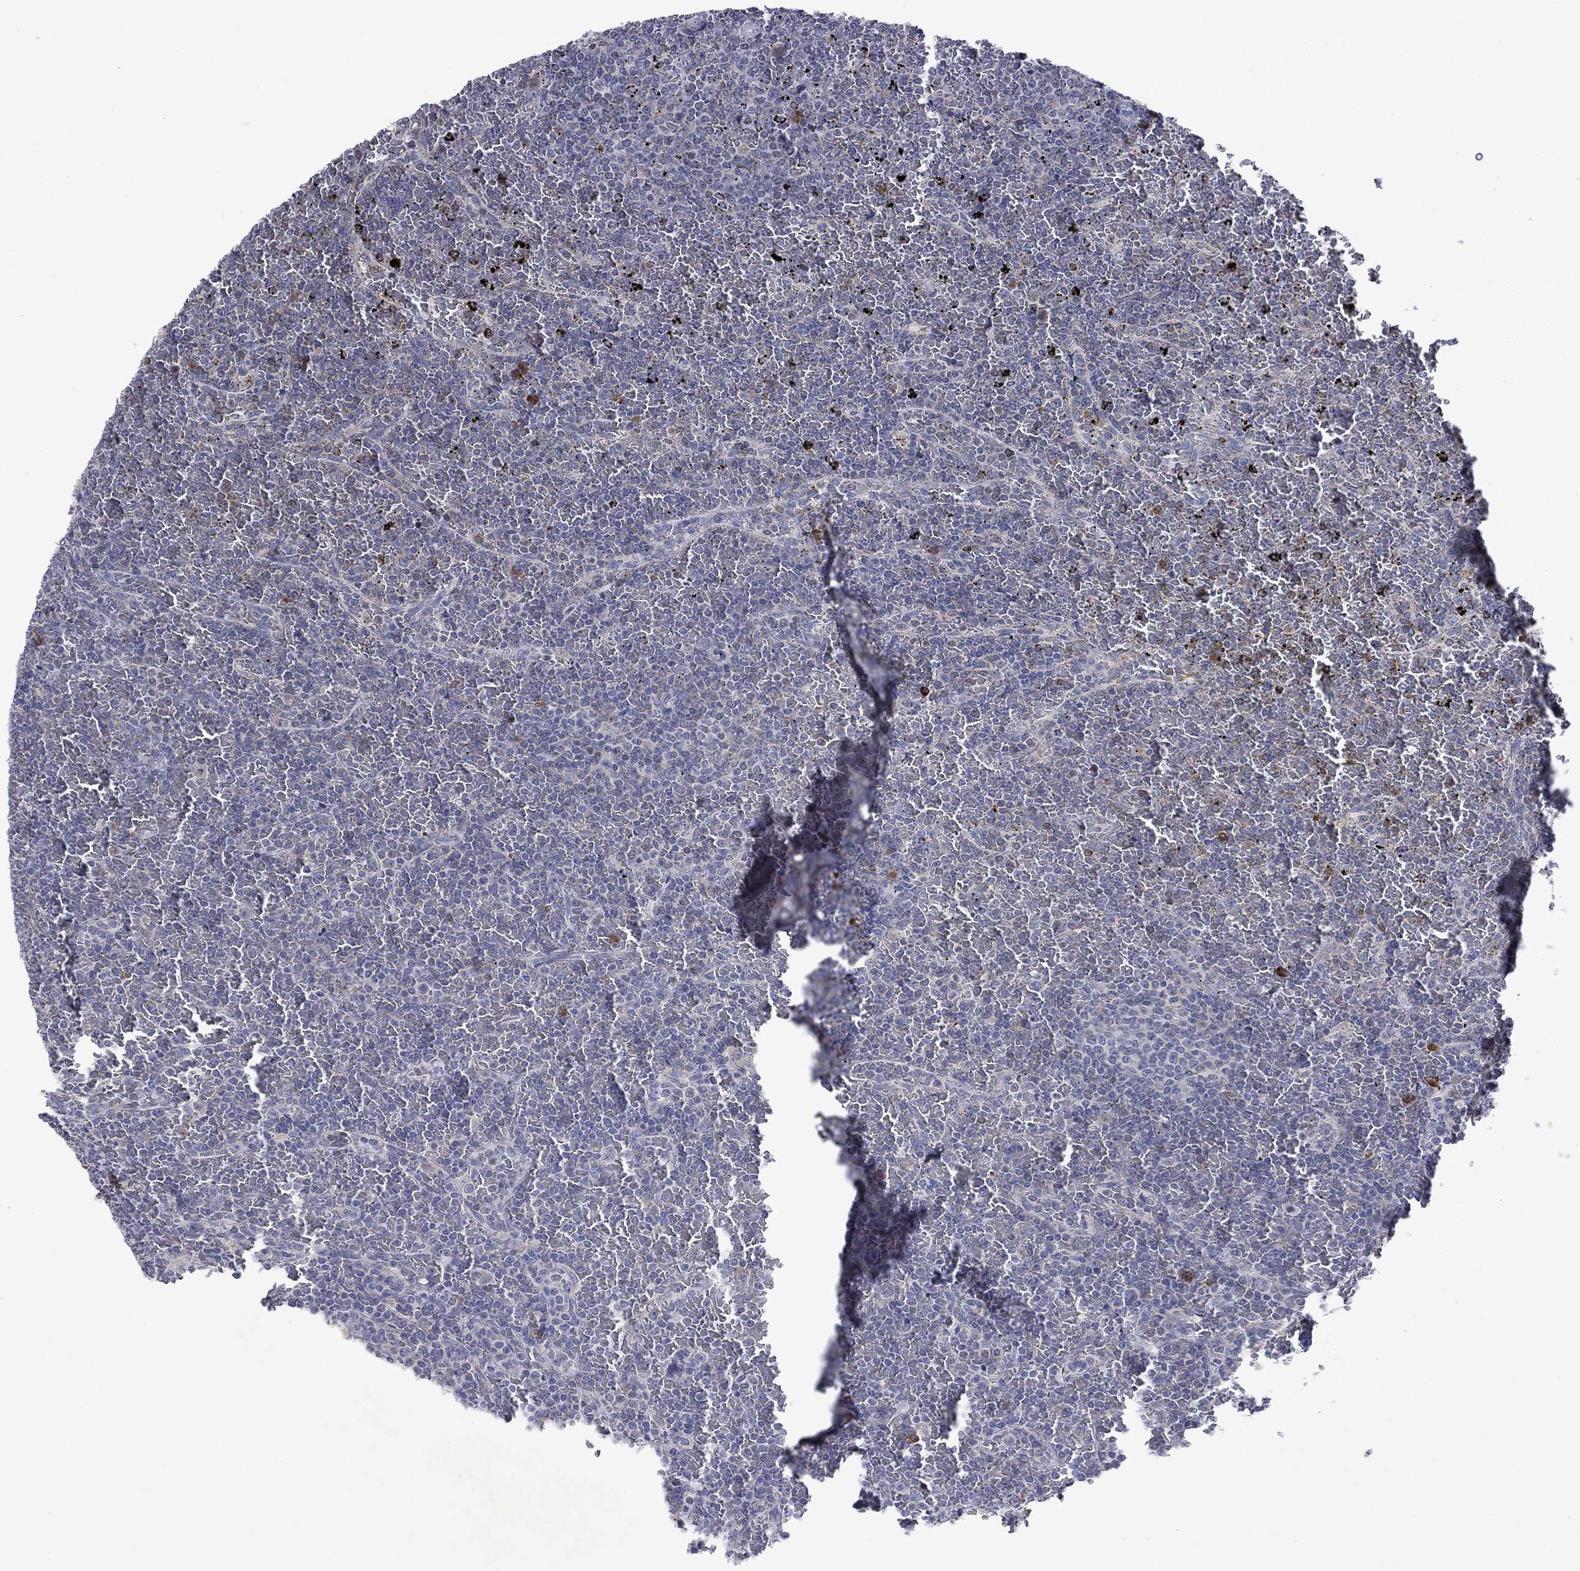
{"staining": {"intensity": "negative", "quantity": "none", "location": "none"}, "tissue": "lymphoma", "cell_type": "Tumor cells", "image_type": "cancer", "snomed": [{"axis": "morphology", "description": "Malignant lymphoma, non-Hodgkin's type, Low grade"}, {"axis": "topography", "description": "Spleen"}], "caption": "Immunohistochemistry of human lymphoma displays no staining in tumor cells. (DAB (3,3'-diaminobenzidine) immunohistochemistry, high magnification).", "gene": "TMEM97", "patient": {"sex": "female", "age": 77}}